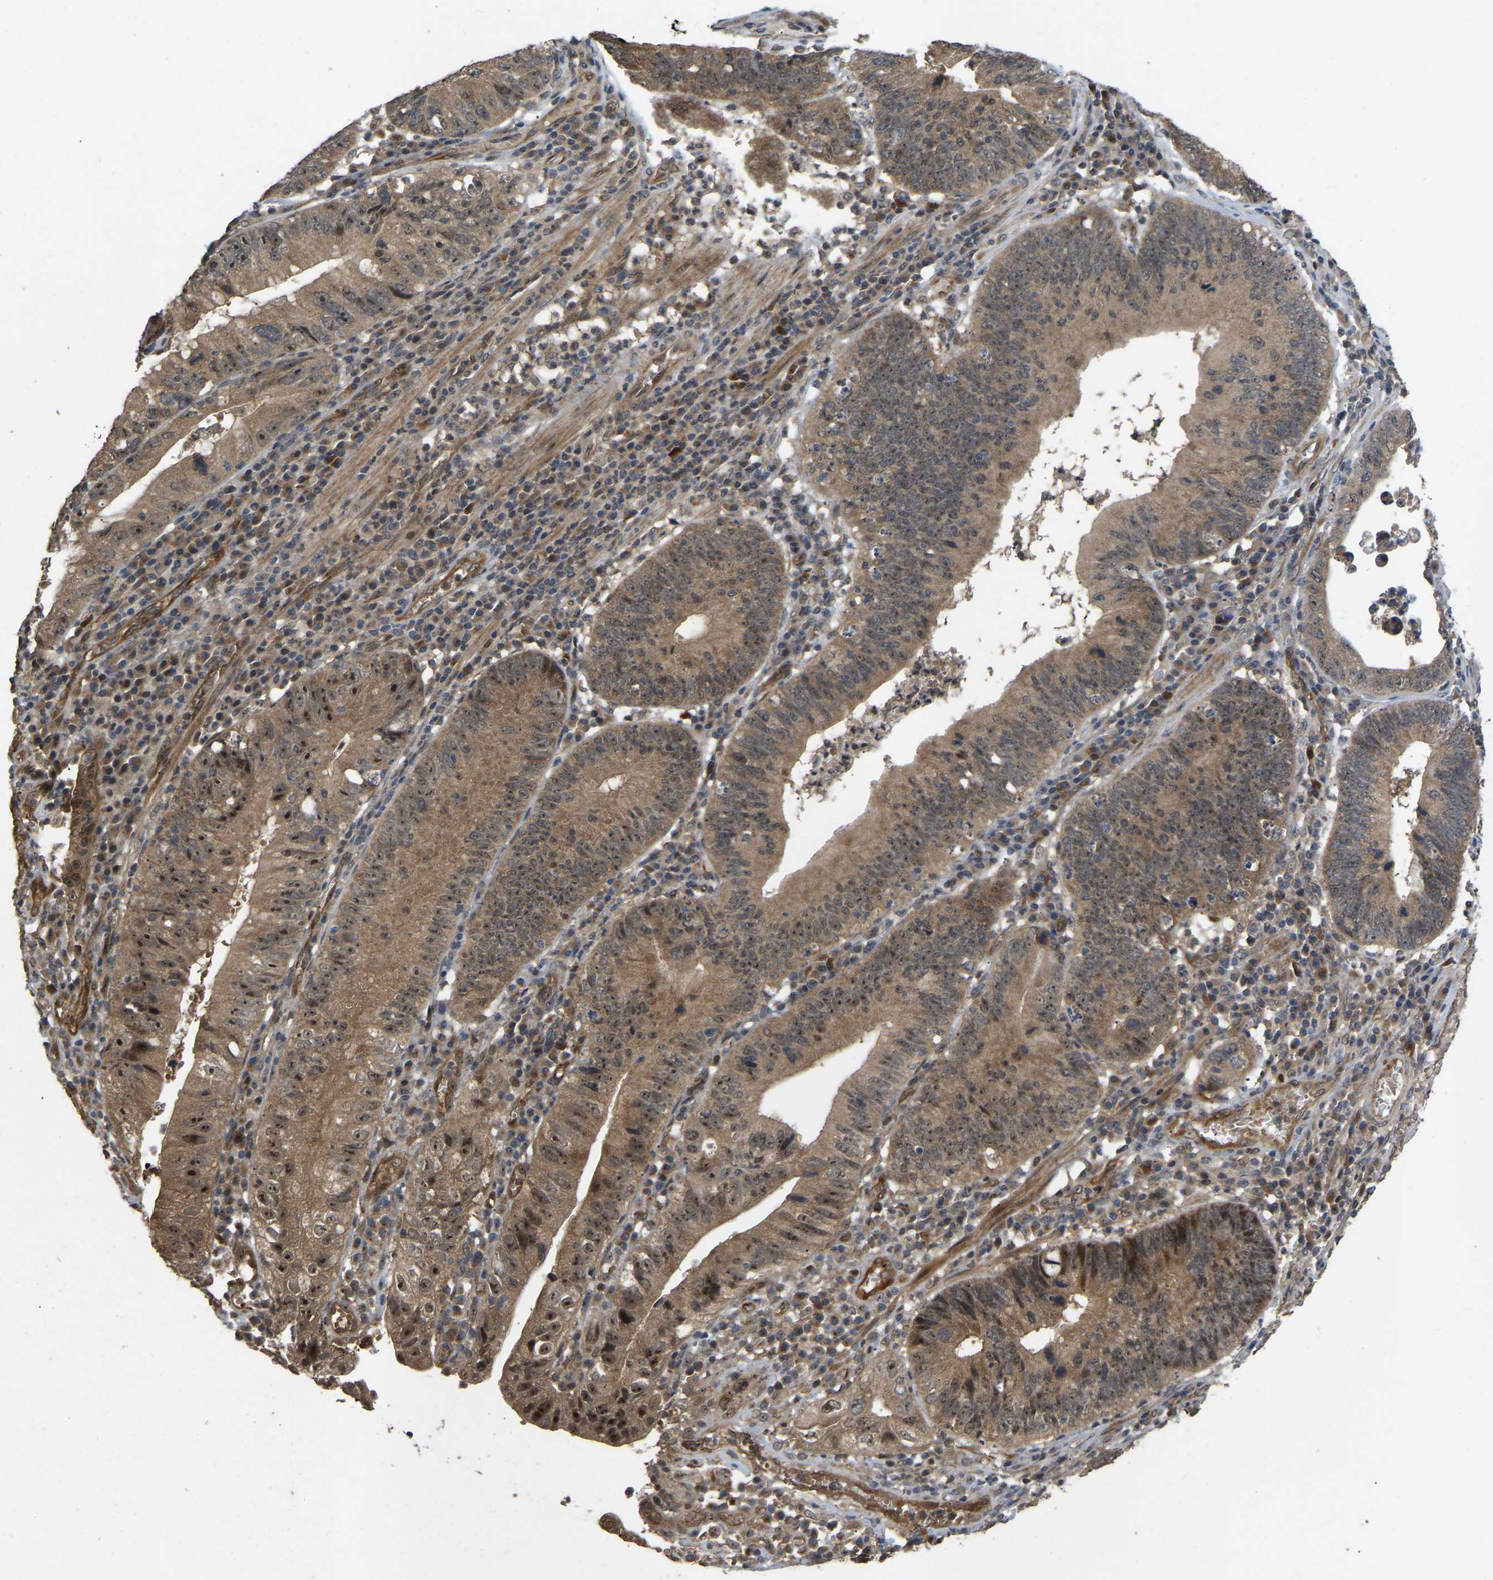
{"staining": {"intensity": "strong", "quantity": ">75%", "location": "cytoplasmic/membranous,nuclear"}, "tissue": "stomach cancer", "cell_type": "Tumor cells", "image_type": "cancer", "snomed": [{"axis": "morphology", "description": "Adenocarcinoma, NOS"}, {"axis": "topography", "description": "Stomach"}], "caption": "Approximately >75% of tumor cells in human stomach cancer show strong cytoplasmic/membranous and nuclear protein staining as visualized by brown immunohistochemical staining.", "gene": "LIMK2", "patient": {"sex": "male", "age": 59}}